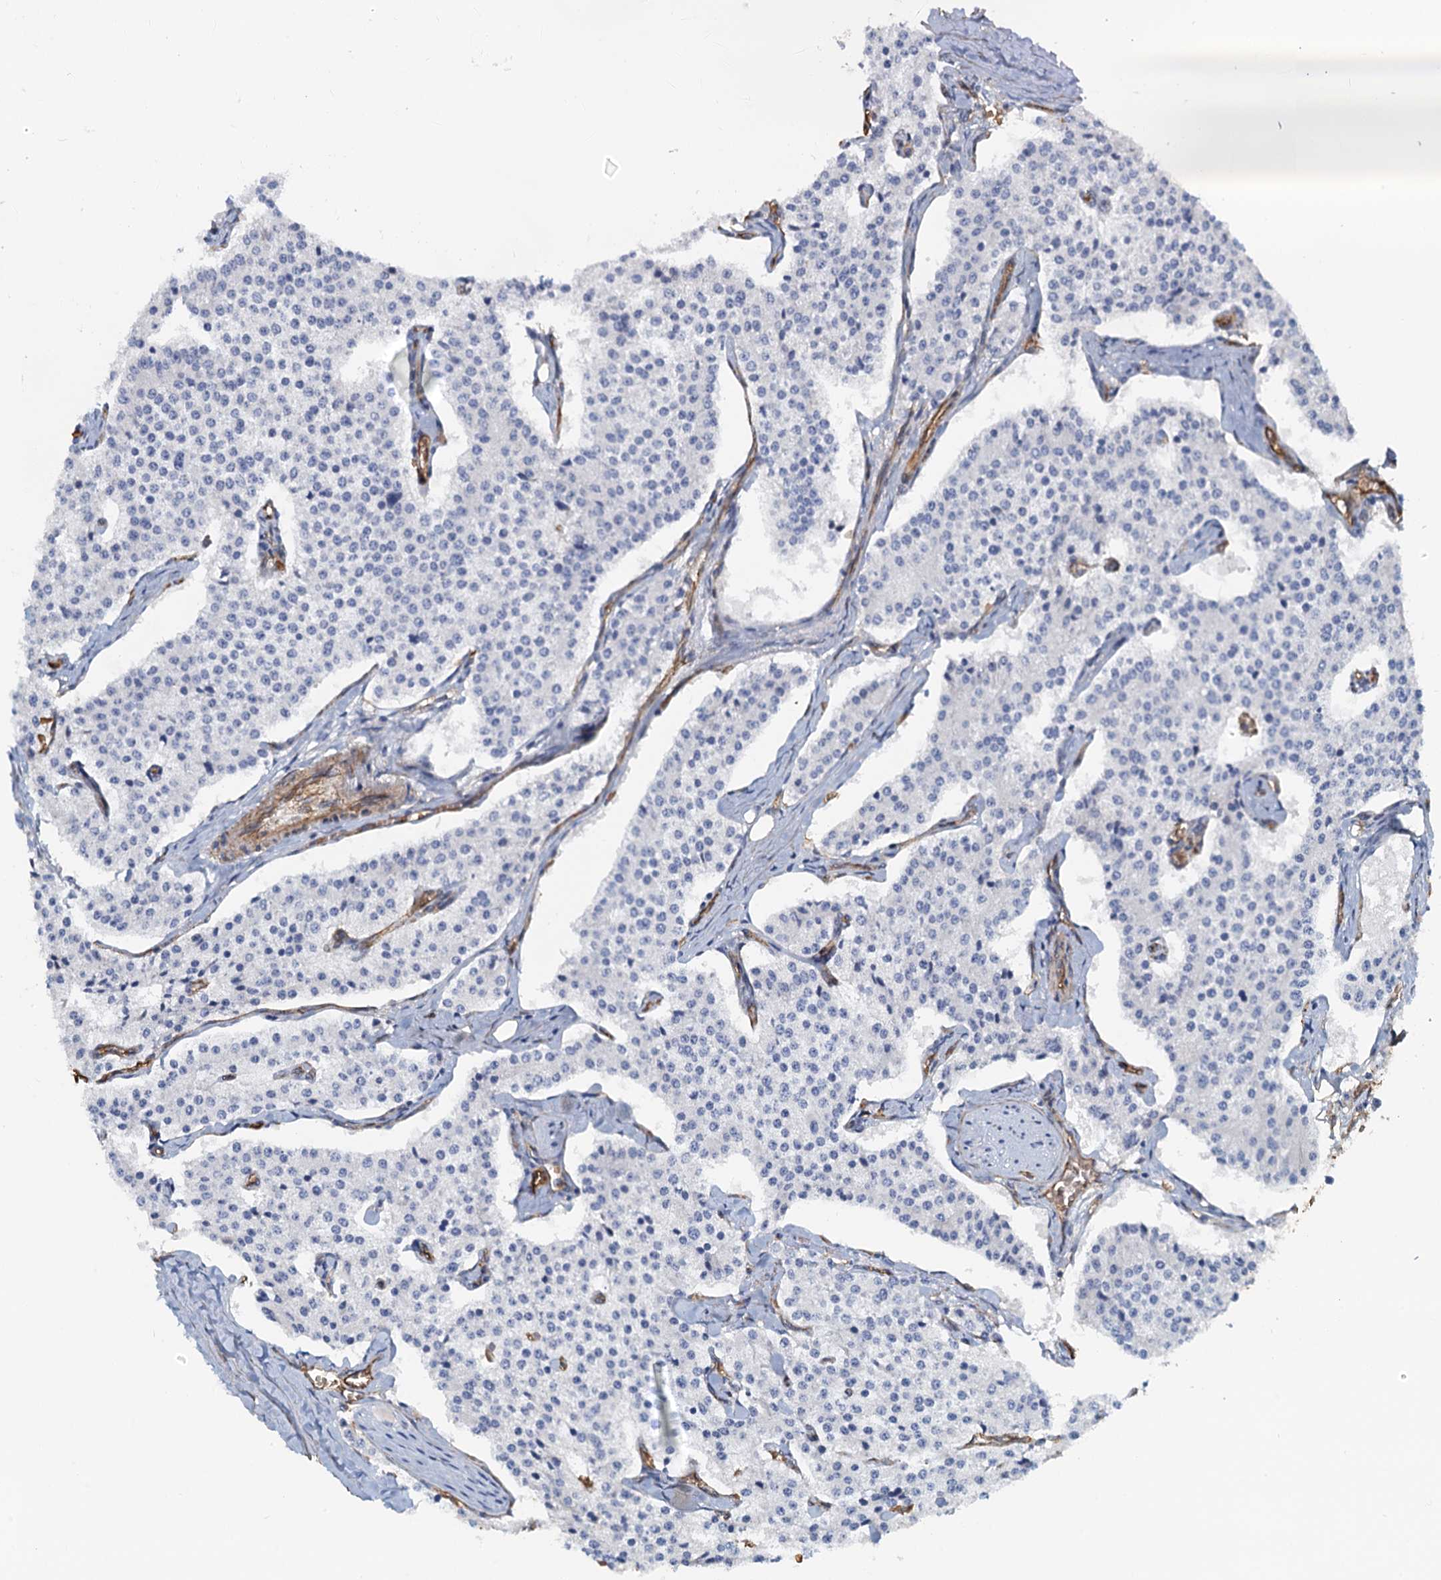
{"staining": {"intensity": "negative", "quantity": "none", "location": "none"}, "tissue": "carcinoid", "cell_type": "Tumor cells", "image_type": "cancer", "snomed": [{"axis": "morphology", "description": "Carcinoid, malignant, NOS"}, {"axis": "topography", "description": "Colon"}], "caption": "This is a photomicrograph of immunohistochemistry (IHC) staining of carcinoid, which shows no positivity in tumor cells.", "gene": "DGKG", "patient": {"sex": "female", "age": 52}}